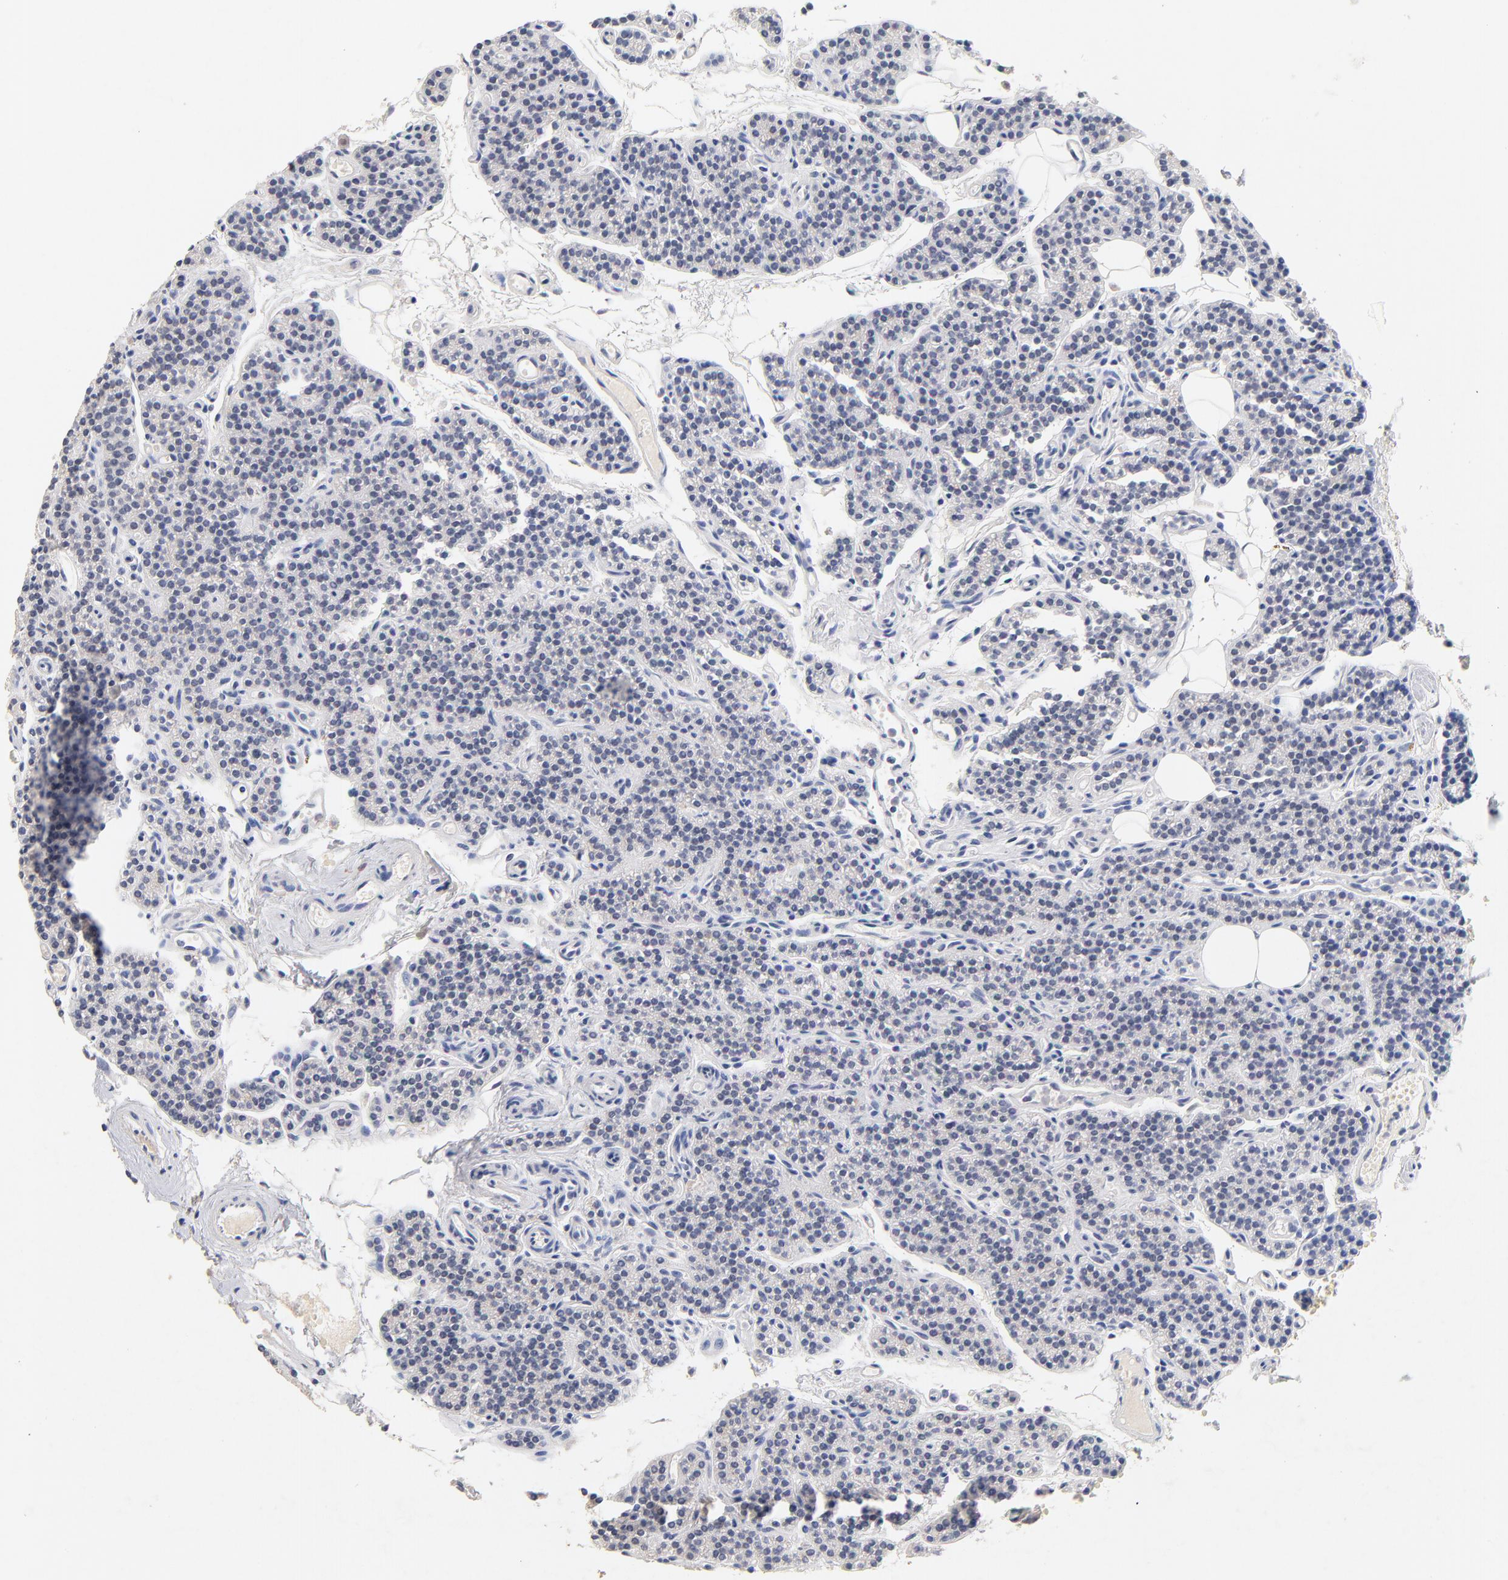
{"staining": {"intensity": "negative", "quantity": "none", "location": "none"}, "tissue": "parathyroid gland", "cell_type": "Glandular cells", "image_type": "normal", "snomed": [{"axis": "morphology", "description": "Normal tissue, NOS"}, {"axis": "topography", "description": "Parathyroid gland"}], "caption": "Immunohistochemistry (IHC) of unremarkable parathyroid gland shows no expression in glandular cells.", "gene": "ORC2", "patient": {"sex": "male", "age": 25}}